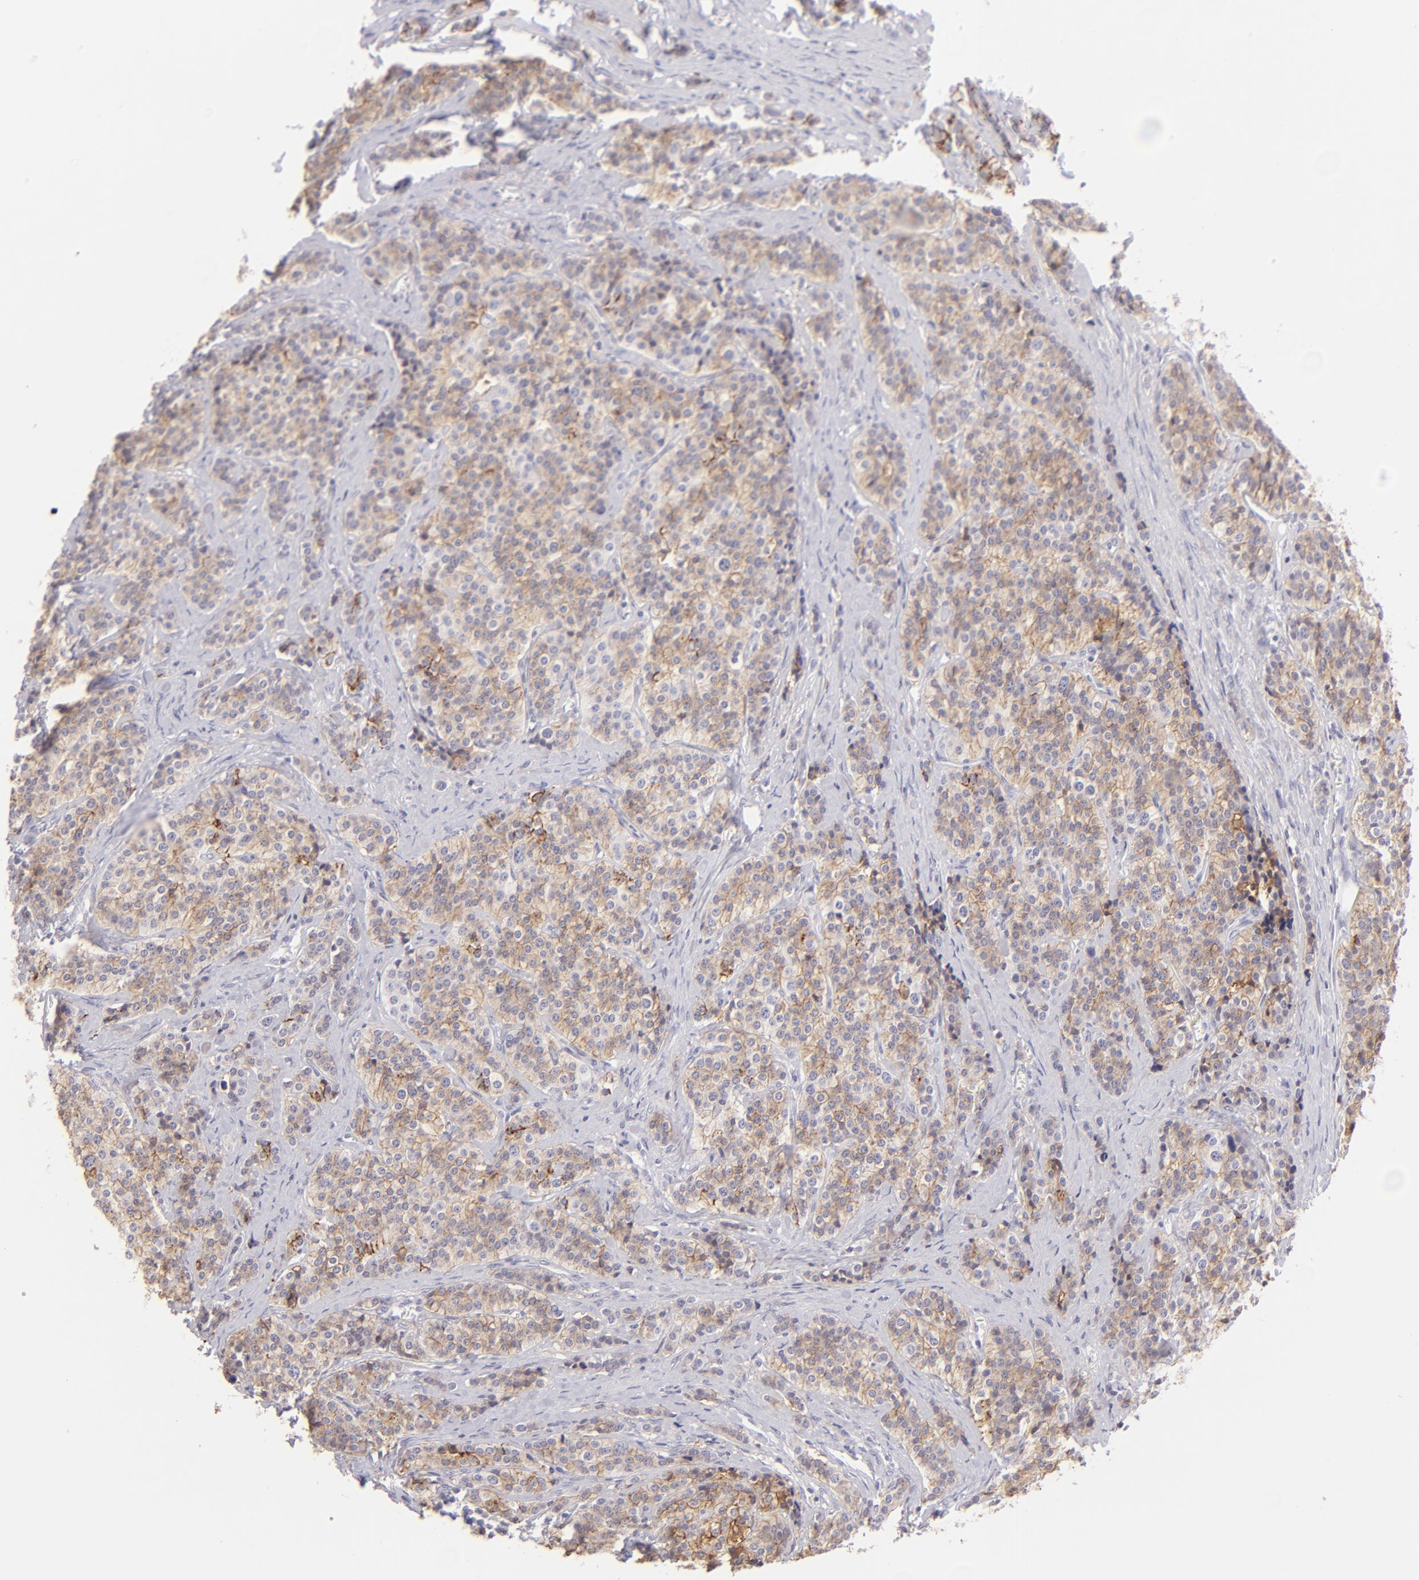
{"staining": {"intensity": "moderate", "quantity": "25%-75%", "location": "cytoplasmic/membranous"}, "tissue": "carcinoid", "cell_type": "Tumor cells", "image_type": "cancer", "snomed": [{"axis": "morphology", "description": "Carcinoid, malignant, NOS"}, {"axis": "topography", "description": "Small intestine"}], "caption": "Carcinoid tissue demonstrates moderate cytoplasmic/membranous positivity in approximately 25%-75% of tumor cells", "gene": "CLDN4", "patient": {"sex": "male", "age": 63}}